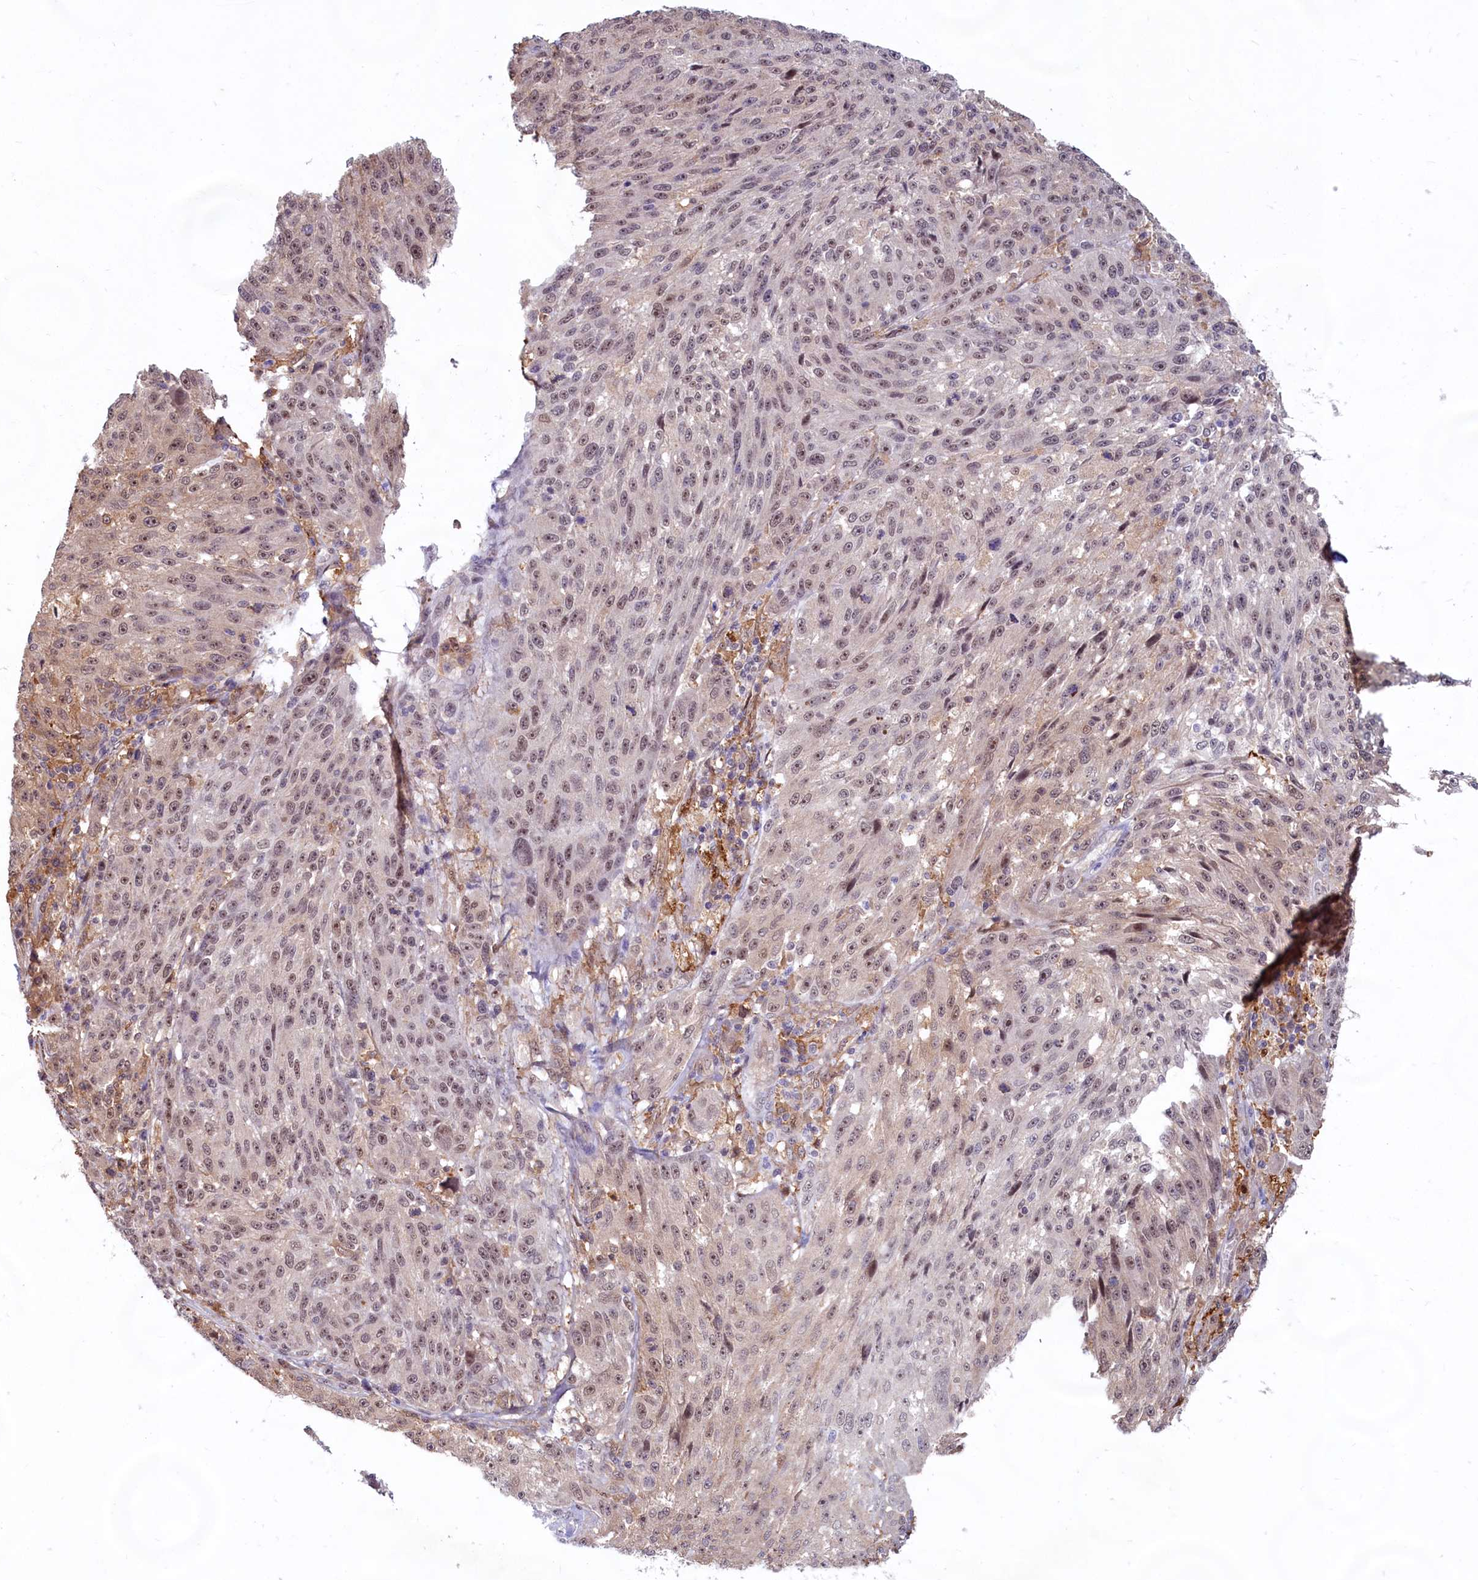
{"staining": {"intensity": "moderate", "quantity": ">75%", "location": "nuclear"}, "tissue": "melanoma", "cell_type": "Tumor cells", "image_type": "cancer", "snomed": [{"axis": "morphology", "description": "Malignant melanoma, NOS"}, {"axis": "topography", "description": "Skin"}], "caption": "Immunohistochemistry of melanoma displays medium levels of moderate nuclear staining in approximately >75% of tumor cells.", "gene": "C1D", "patient": {"sex": "male", "age": 53}}